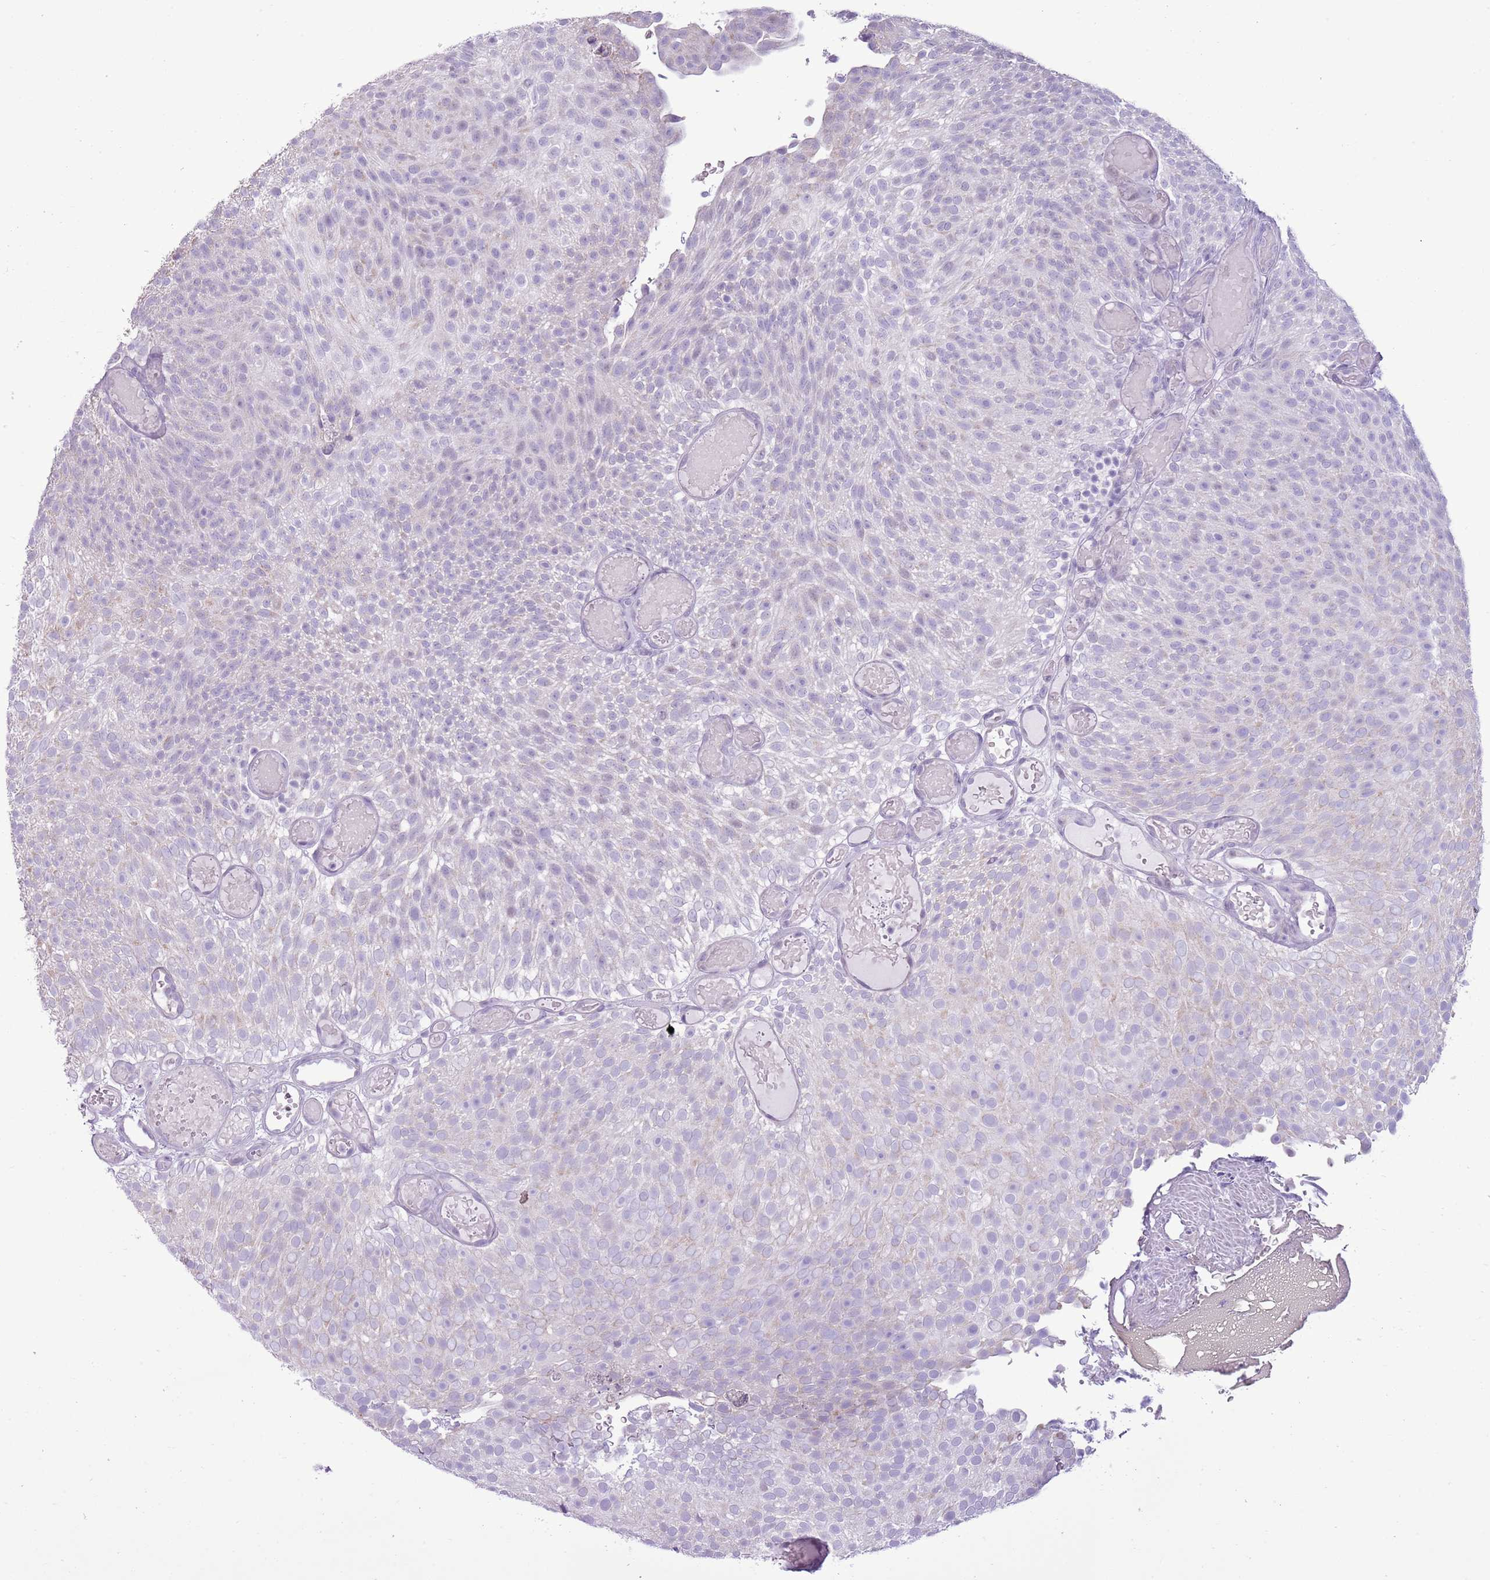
{"staining": {"intensity": "negative", "quantity": "none", "location": "none"}, "tissue": "urothelial cancer", "cell_type": "Tumor cells", "image_type": "cancer", "snomed": [{"axis": "morphology", "description": "Urothelial carcinoma, Low grade"}, {"axis": "topography", "description": "Urinary bladder"}], "caption": "Human urothelial carcinoma (low-grade) stained for a protein using immunohistochemistry (IHC) demonstrates no expression in tumor cells.", "gene": "RPL3L", "patient": {"sex": "male", "age": 78}}